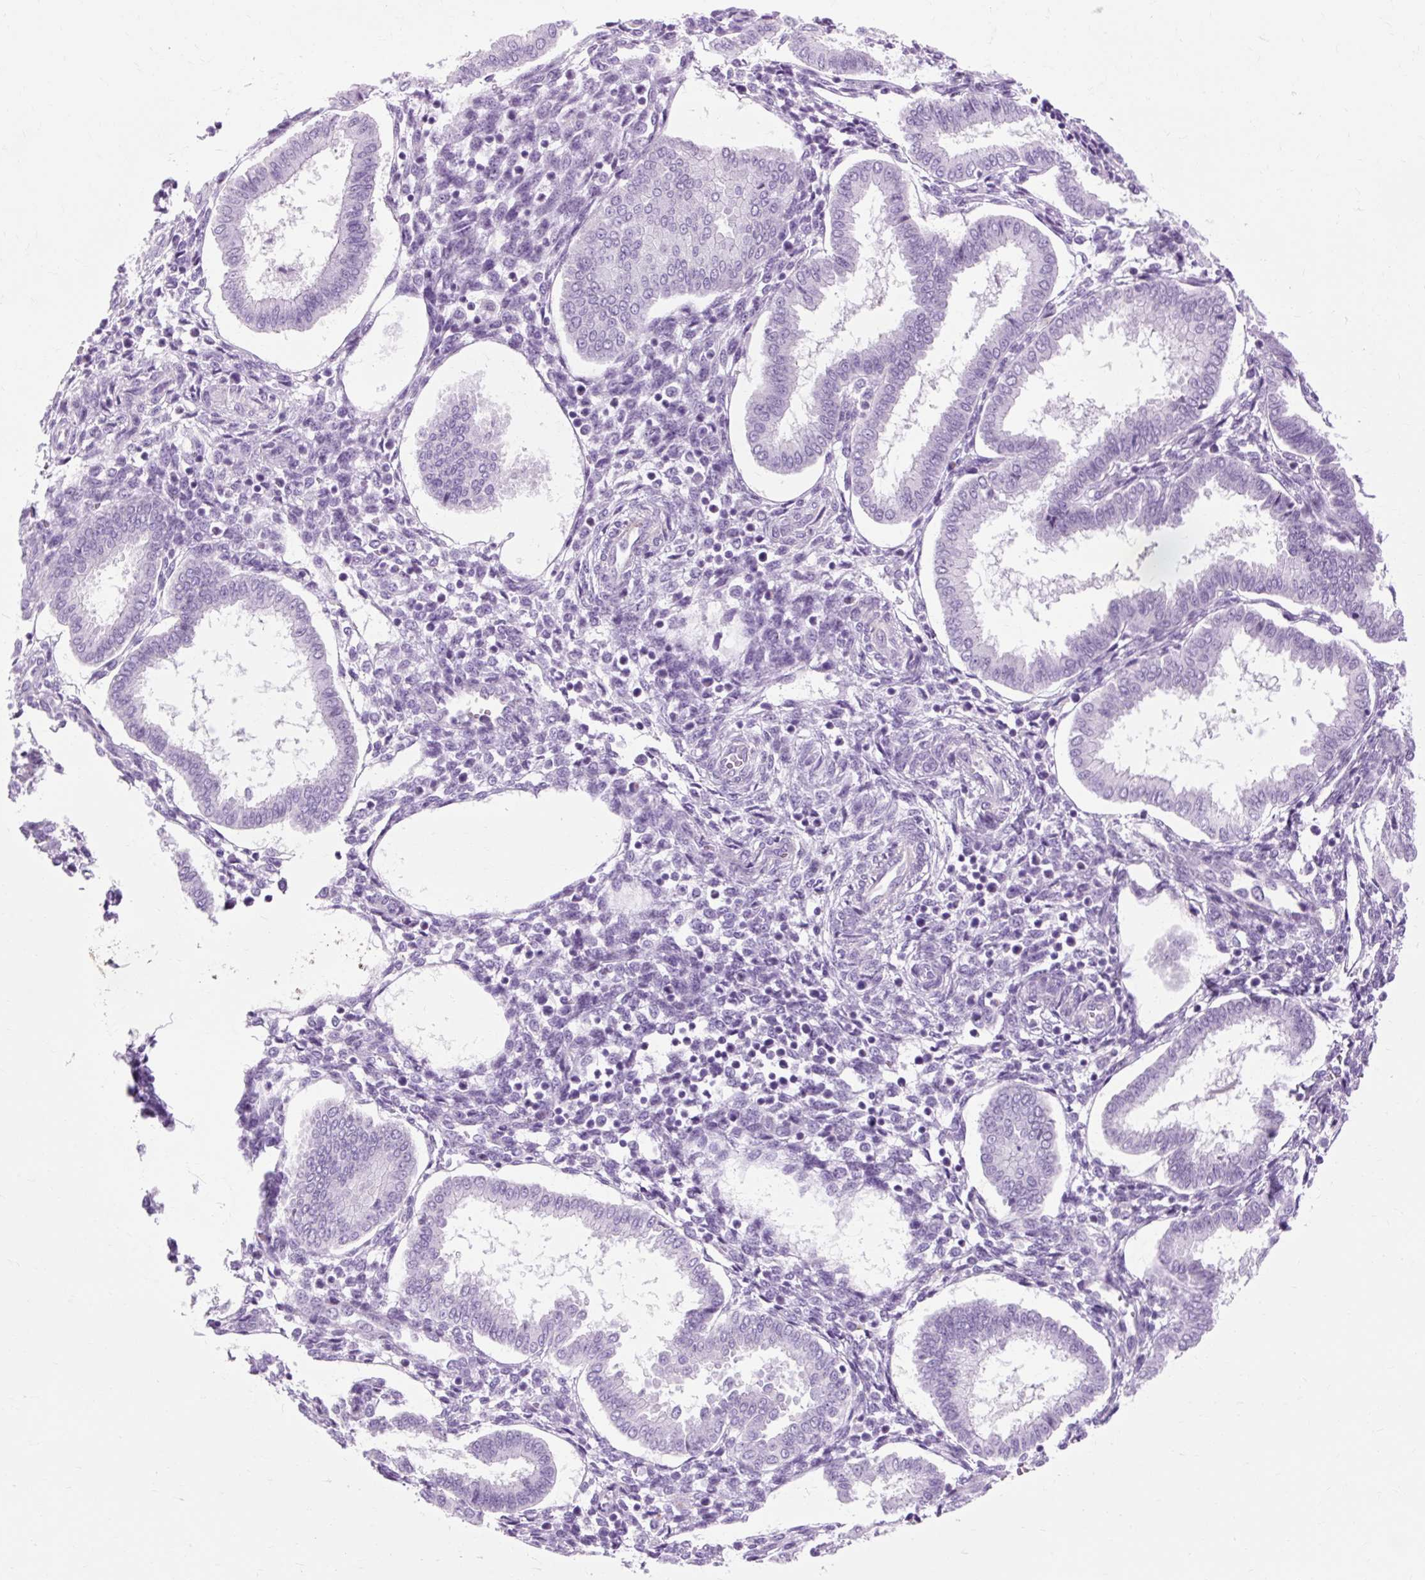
{"staining": {"intensity": "negative", "quantity": "none", "location": "none"}, "tissue": "endometrium", "cell_type": "Cells in endometrial stroma", "image_type": "normal", "snomed": [{"axis": "morphology", "description": "Normal tissue, NOS"}, {"axis": "topography", "description": "Endometrium"}], "caption": "Cells in endometrial stroma are negative for brown protein staining in unremarkable endometrium. (Immunohistochemistry (ihc), brightfield microscopy, high magnification).", "gene": "OOEP", "patient": {"sex": "female", "age": 24}}